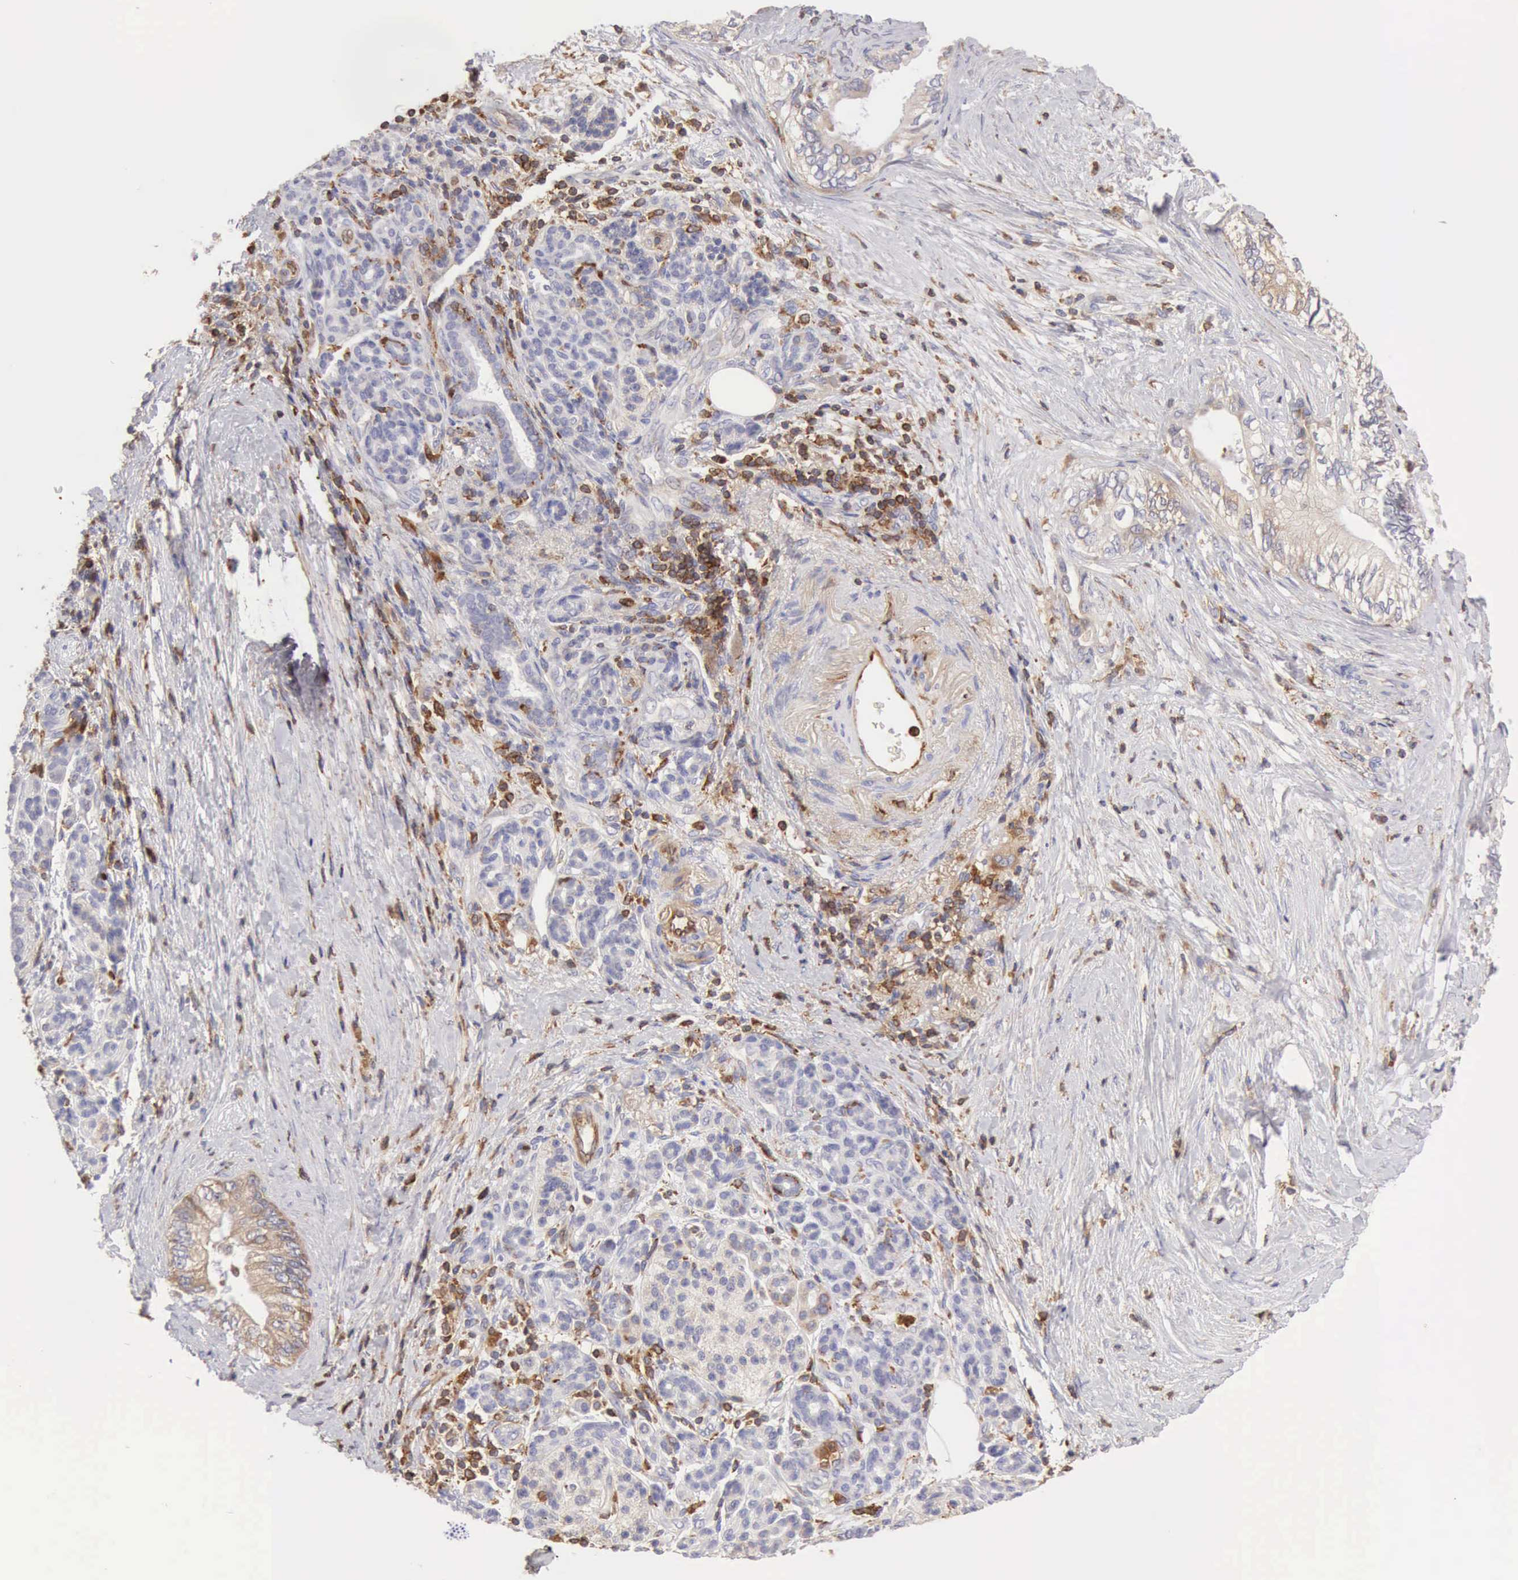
{"staining": {"intensity": "weak", "quantity": "<25%", "location": "cytoplasmic/membranous"}, "tissue": "pancreatic cancer", "cell_type": "Tumor cells", "image_type": "cancer", "snomed": [{"axis": "morphology", "description": "Adenocarcinoma, NOS"}, {"axis": "topography", "description": "Pancreas"}], "caption": "This is an immunohistochemistry image of human adenocarcinoma (pancreatic). There is no positivity in tumor cells.", "gene": "ARHGAP4", "patient": {"sex": "female", "age": 66}}